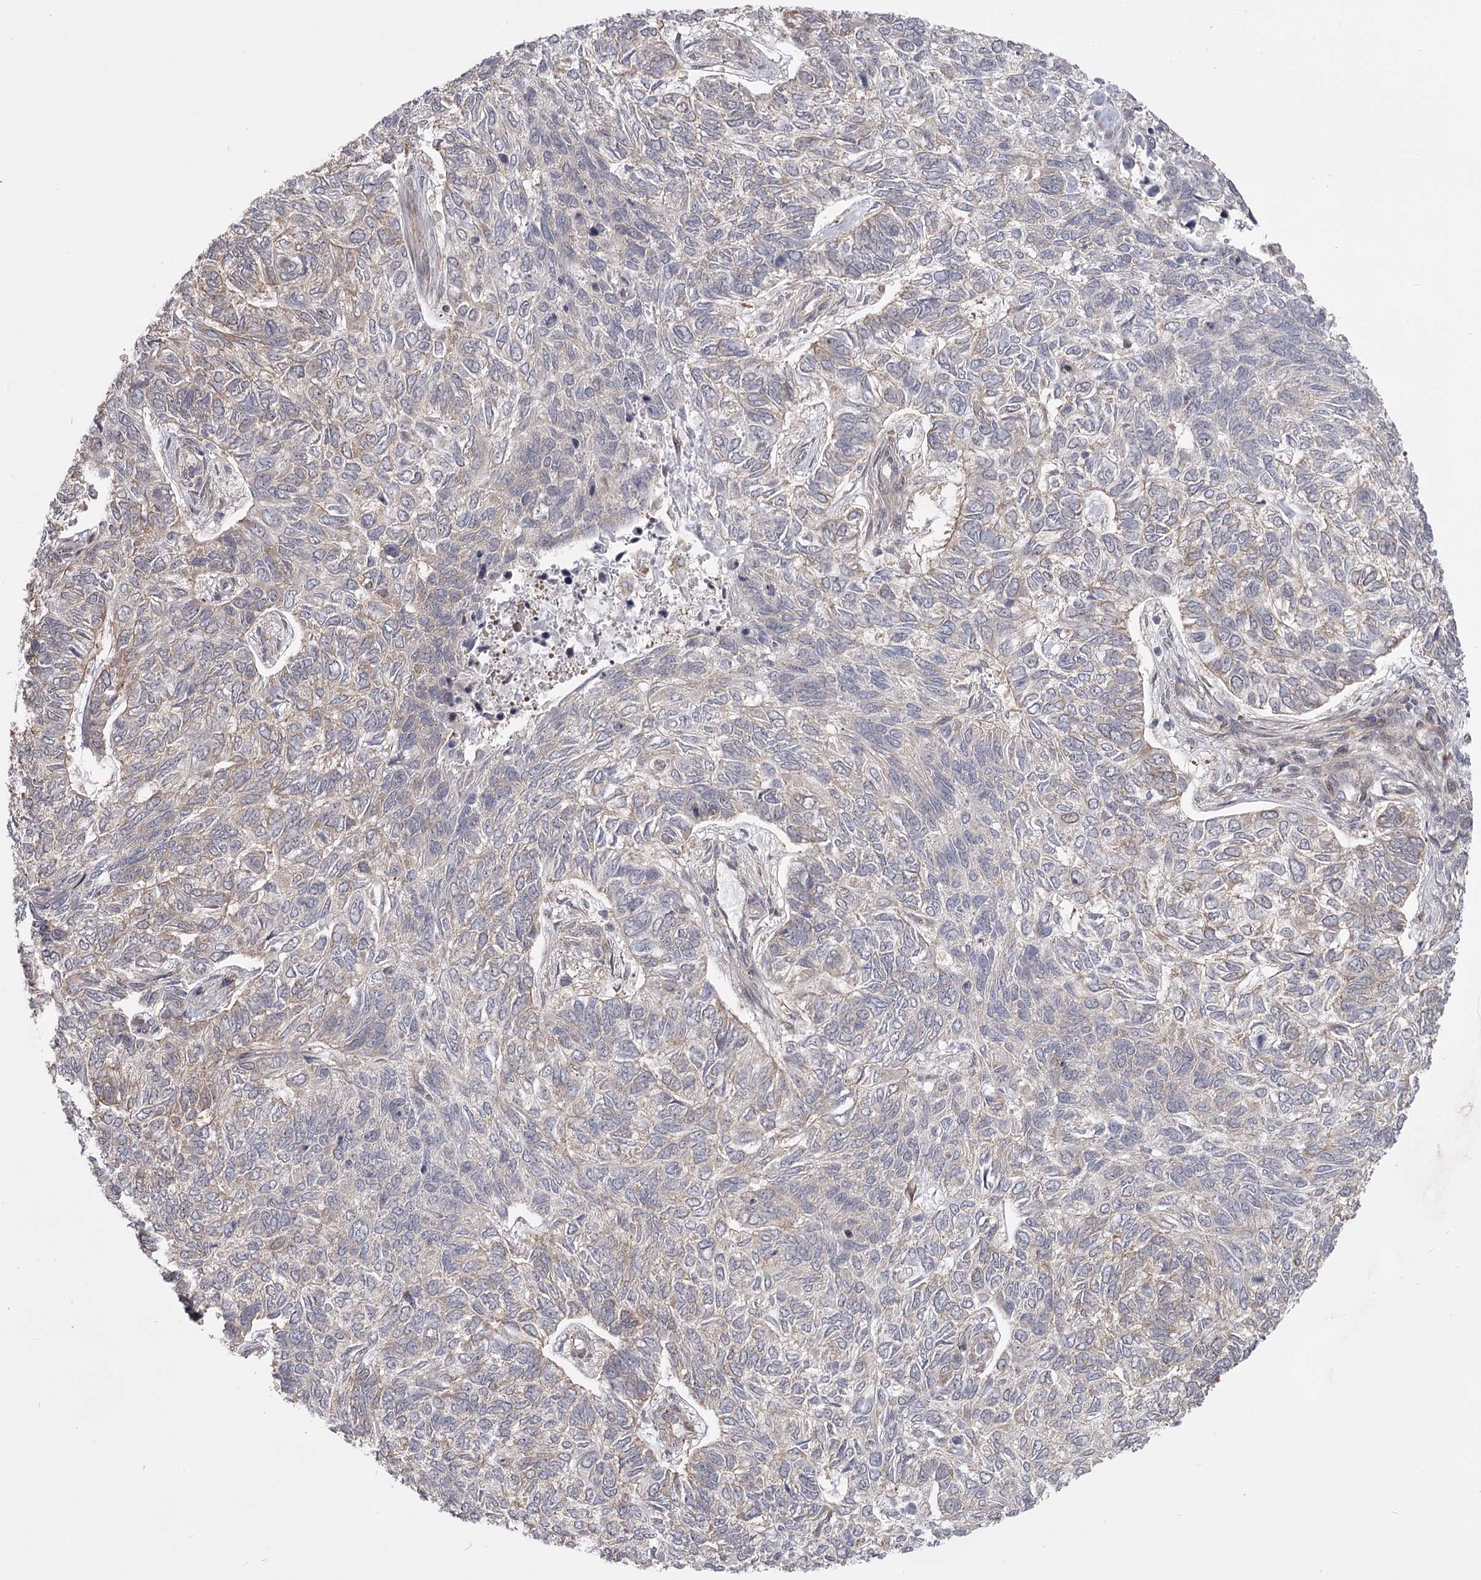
{"staining": {"intensity": "negative", "quantity": "none", "location": "none"}, "tissue": "skin cancer", "cell_type": "Tumor cells", "image_type": "cancer", "snomed": [{"axis": "morphology", "description": "Basal cell carcinoma"}, {"axis": "topography", "description": "Skin"}], "caption": "Image shows no protein staining in tumor cells of skin basal cell carcinoma tissue. (DAB (3,3'-diaminobenzidine) IHC with hematoxylin counter stain).", "gene": "CCNG2", "patient": {"sex": "female", "age": 65}}